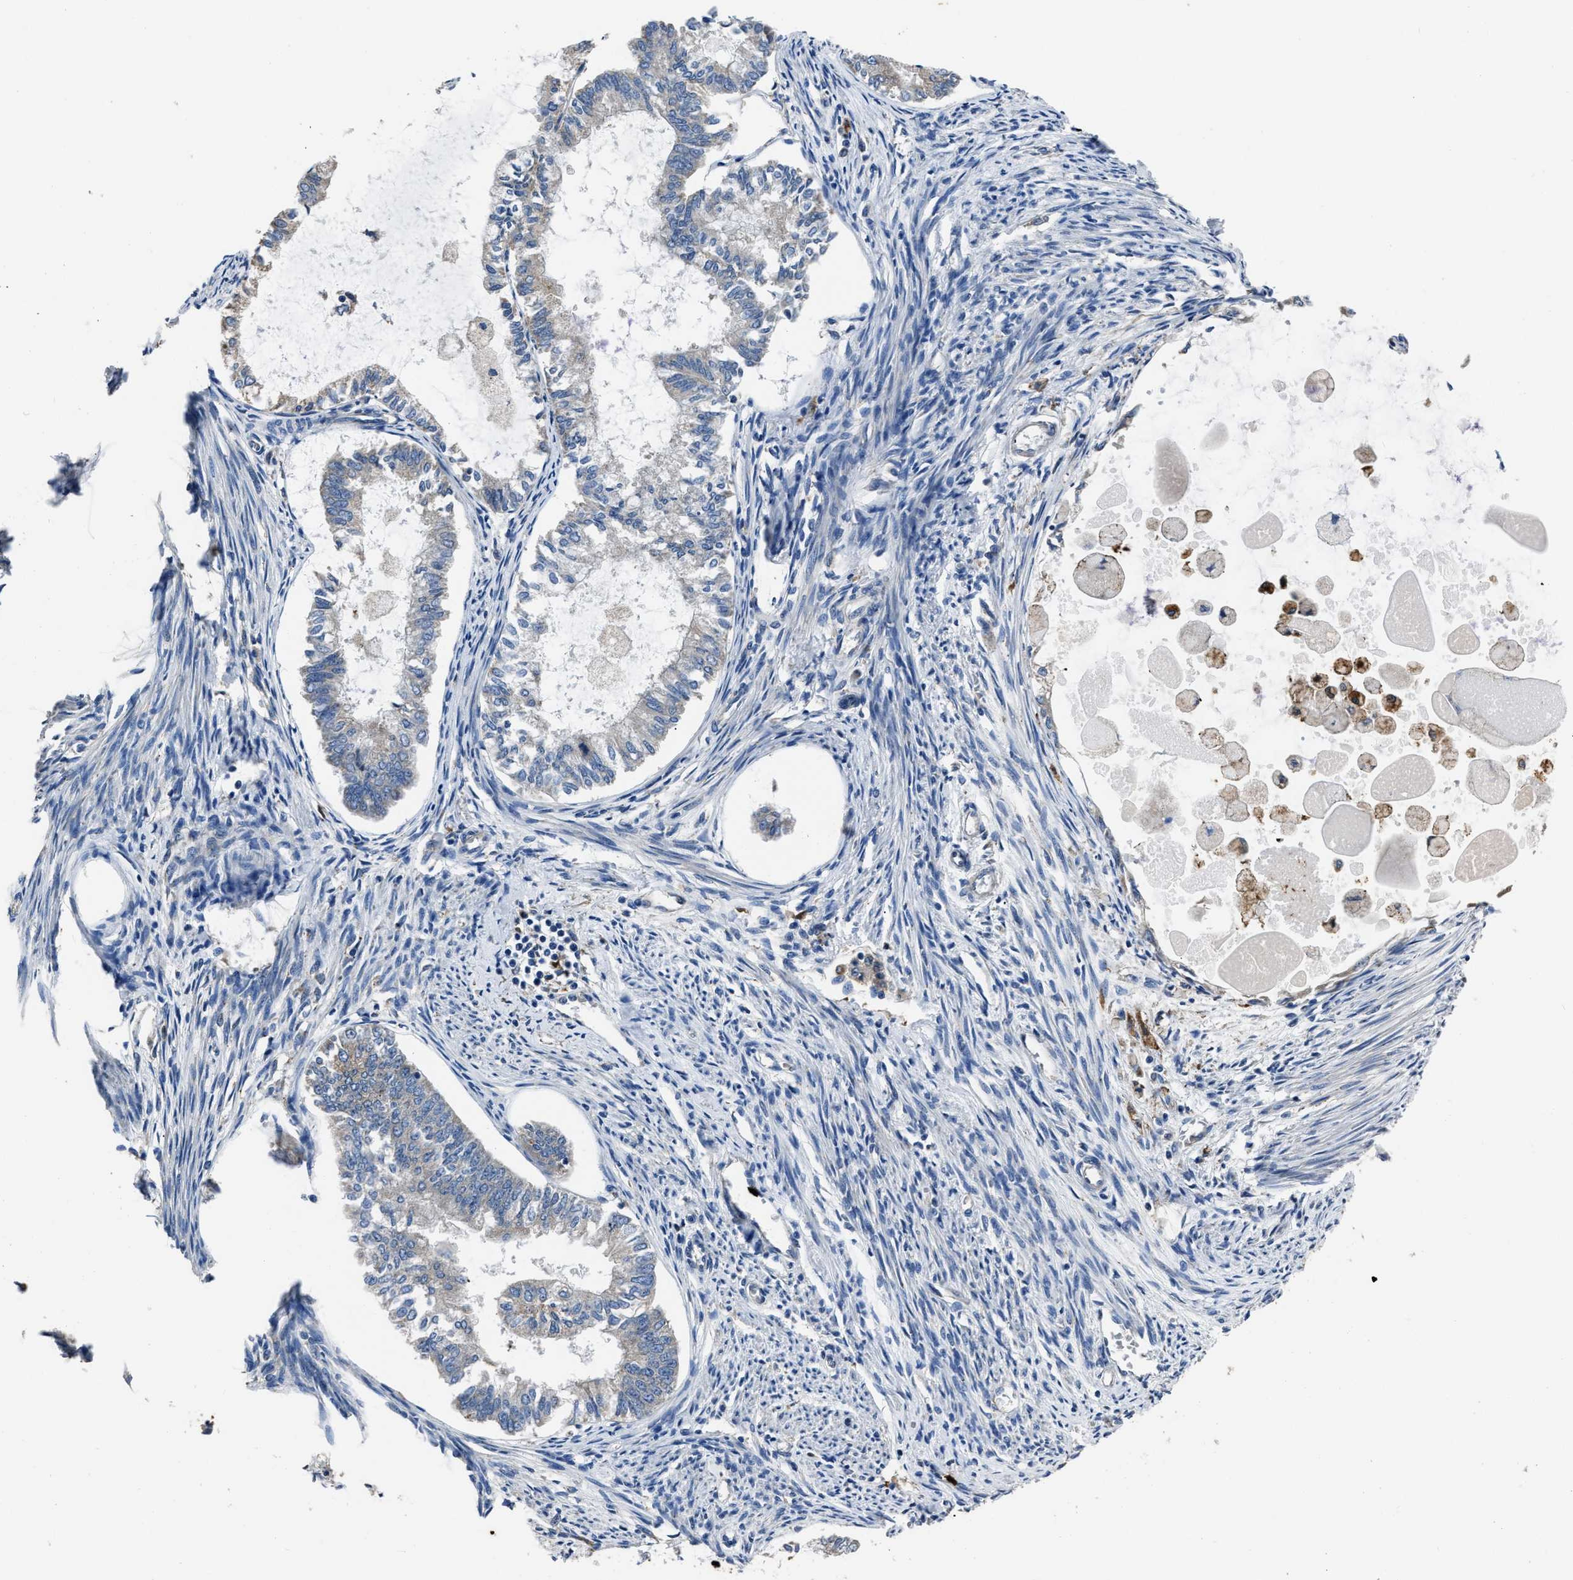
{"staining": {"intensity": "negative", "quantity": "none", "location": "none"}, "tissue": "endometrial cancer", "cell_type": "Tumor cells", "image_type": "cancer", "snomed": [{"axis": "morphology", "description": "Adenocarcinoma, NOS"}, {"axis": "topography", "description": "Endometrium"}], "caption": "Tumor cells show no significant protein expression in adenocarcinoma (endometrial).", "gene": "ANGPT1", "patient": {"sex": "female", "age": 86}}